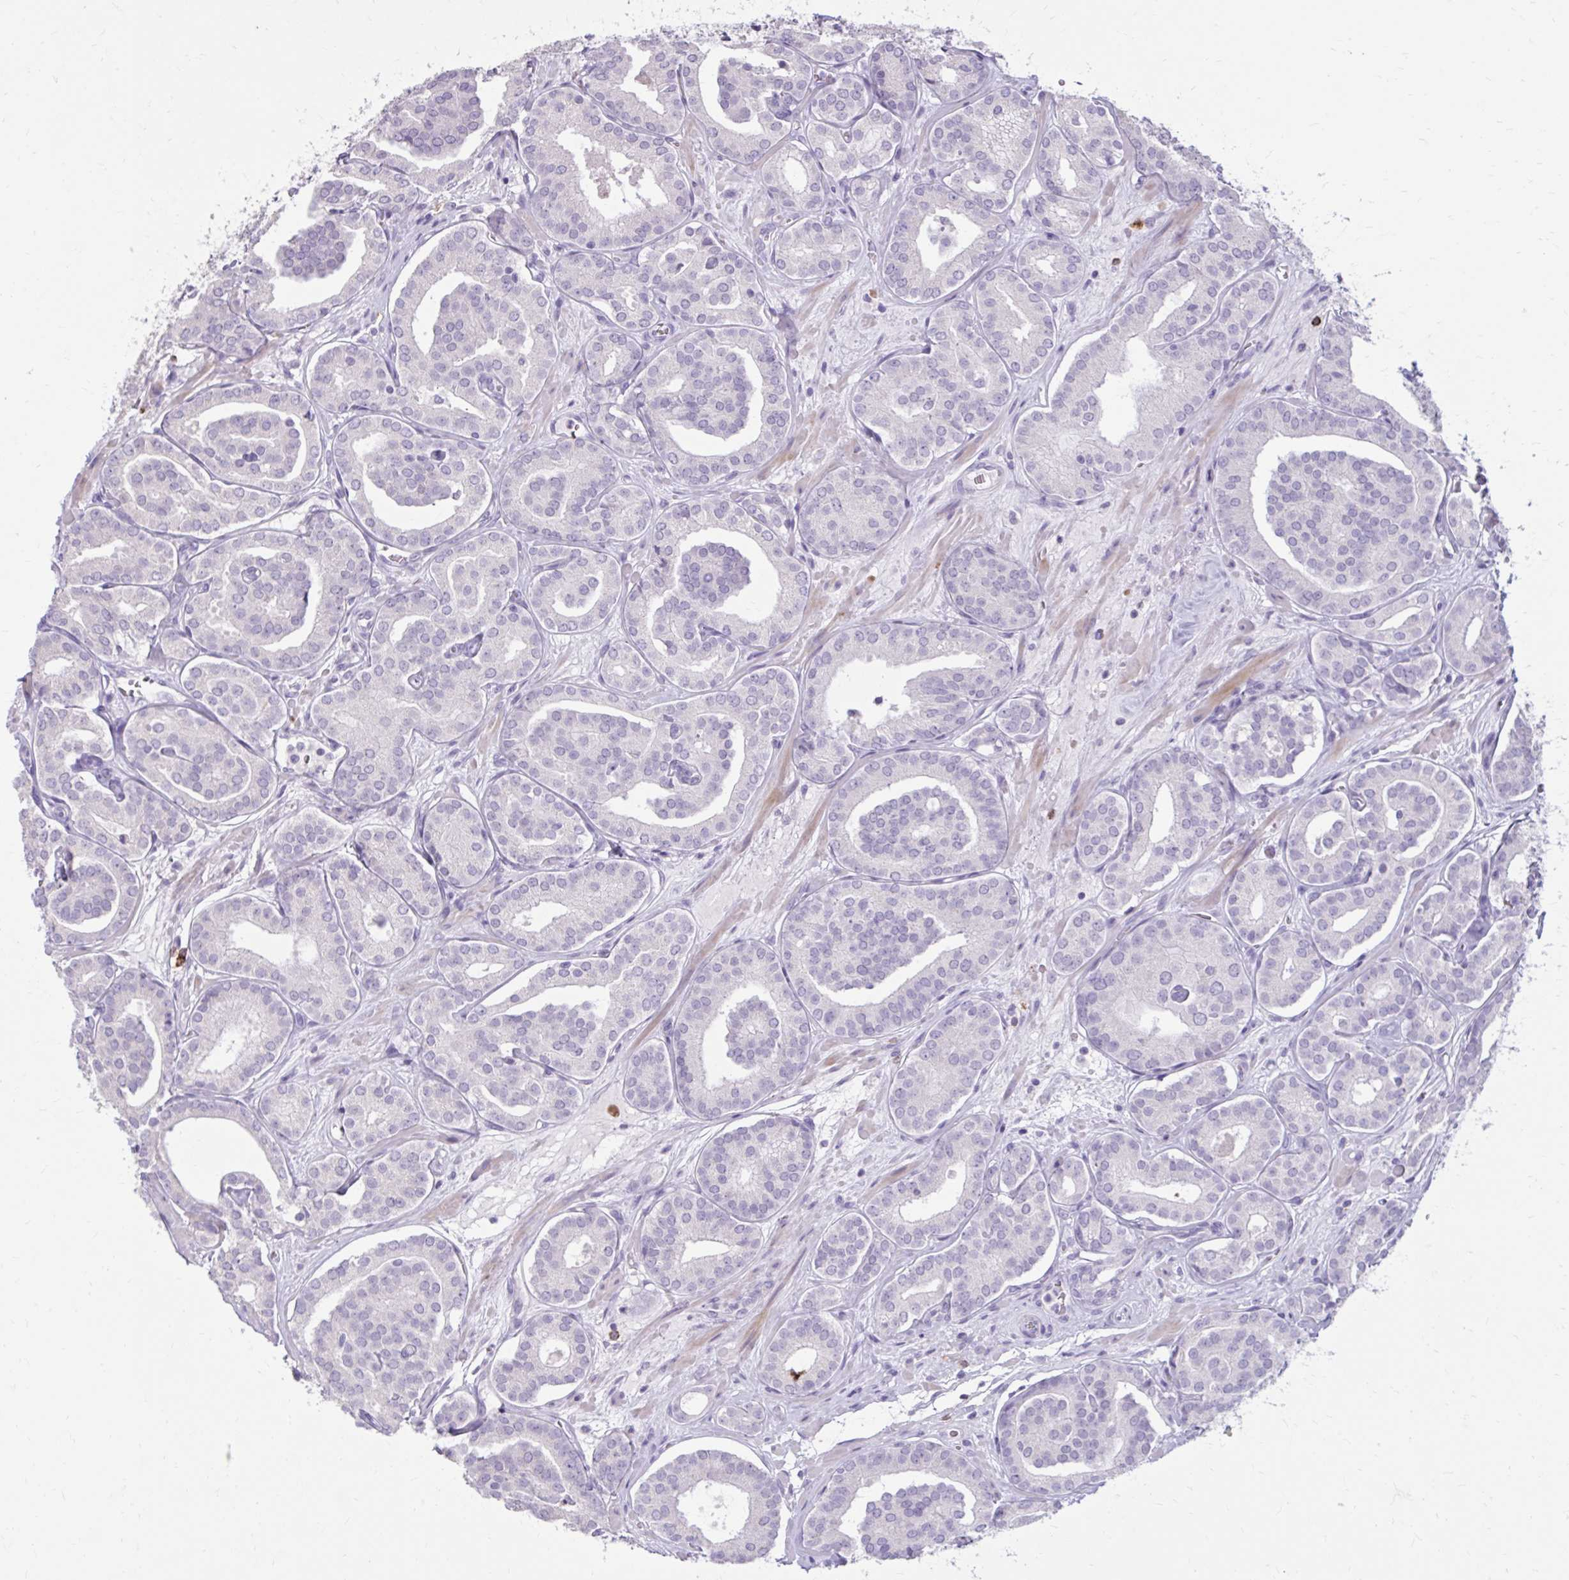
{"staining": {"intensity": "negative", "quantity": "none", "location": "none"}, "tissue": "prostate cancer", "cell_type": "Tumor cells", "image_type": "cancer", "snomed": [{"axis": "morphology", "description": "Adenocarcinoma, High grade"}, {"axis": "topography", "description": "Prostate"}], "caption": "This is a image of immunohistochemistry staining of prostate high-grade adenocarcinoma, which shows no staining in tumor cells.", "gene": "OR4B1", "patient": {"sex": "male", "age": 66}}